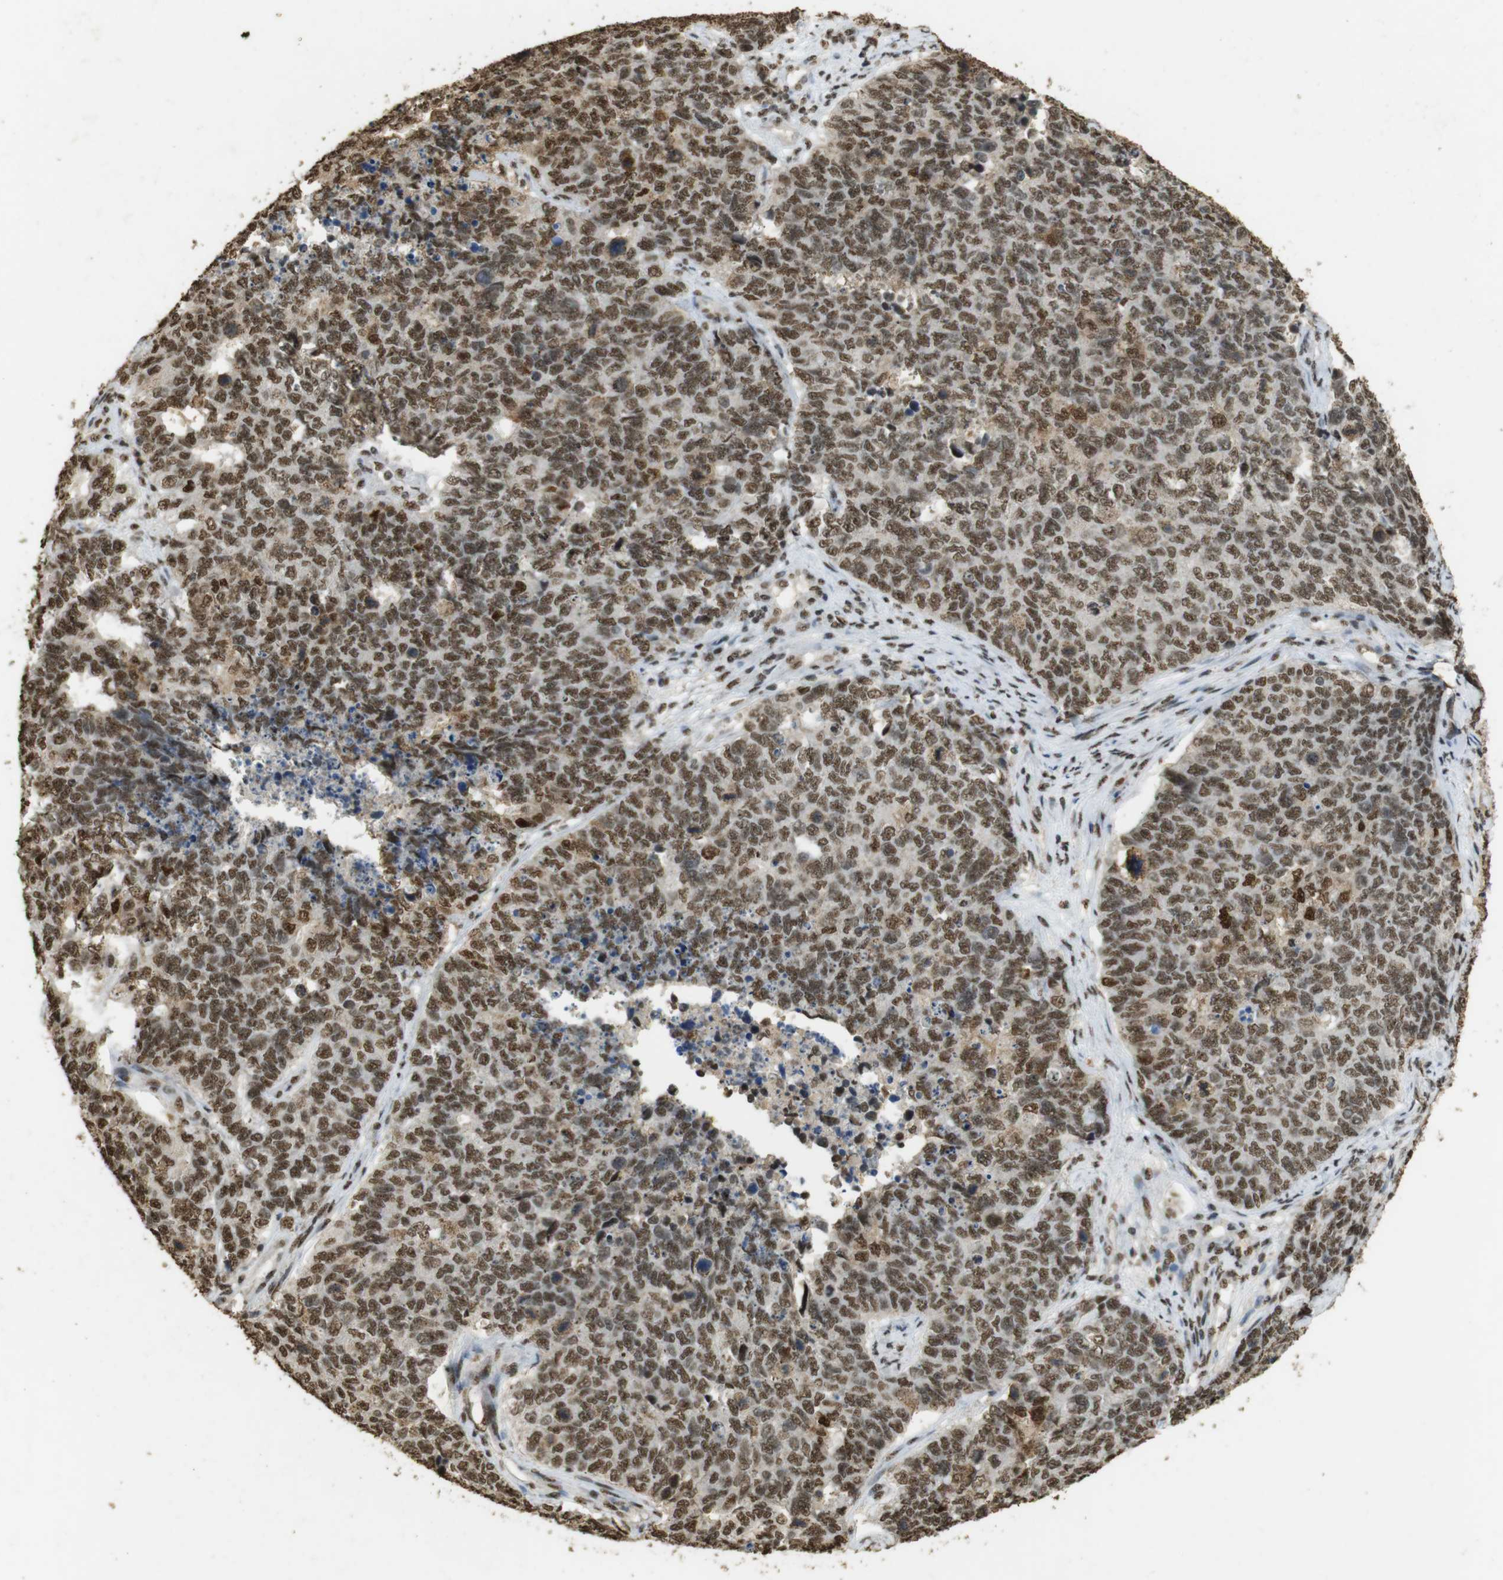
{"staining": {"intensity": "moderate", "quantity": ">75%", "location": "cytoplasmic/membranous,nuclear"}, "tissue": "cervical cancer", "cell_type": "Tumor cells", "image_type": "cancer", "snomed": [{"axis": "morphology", "description": "Squamous cell carcinoma, NOS"}, {"axis": "topography", "description": "Cervix"}], "caption": "The photomicrograph displays a brown stain indicating the presence of a protein in the cytoplasmic/membranous and nuclear of tumor cells in cervical cancer (squamous cell carcinoma).", "gene": "GATA4", "patient": {"sex": "female", "age": 63}}